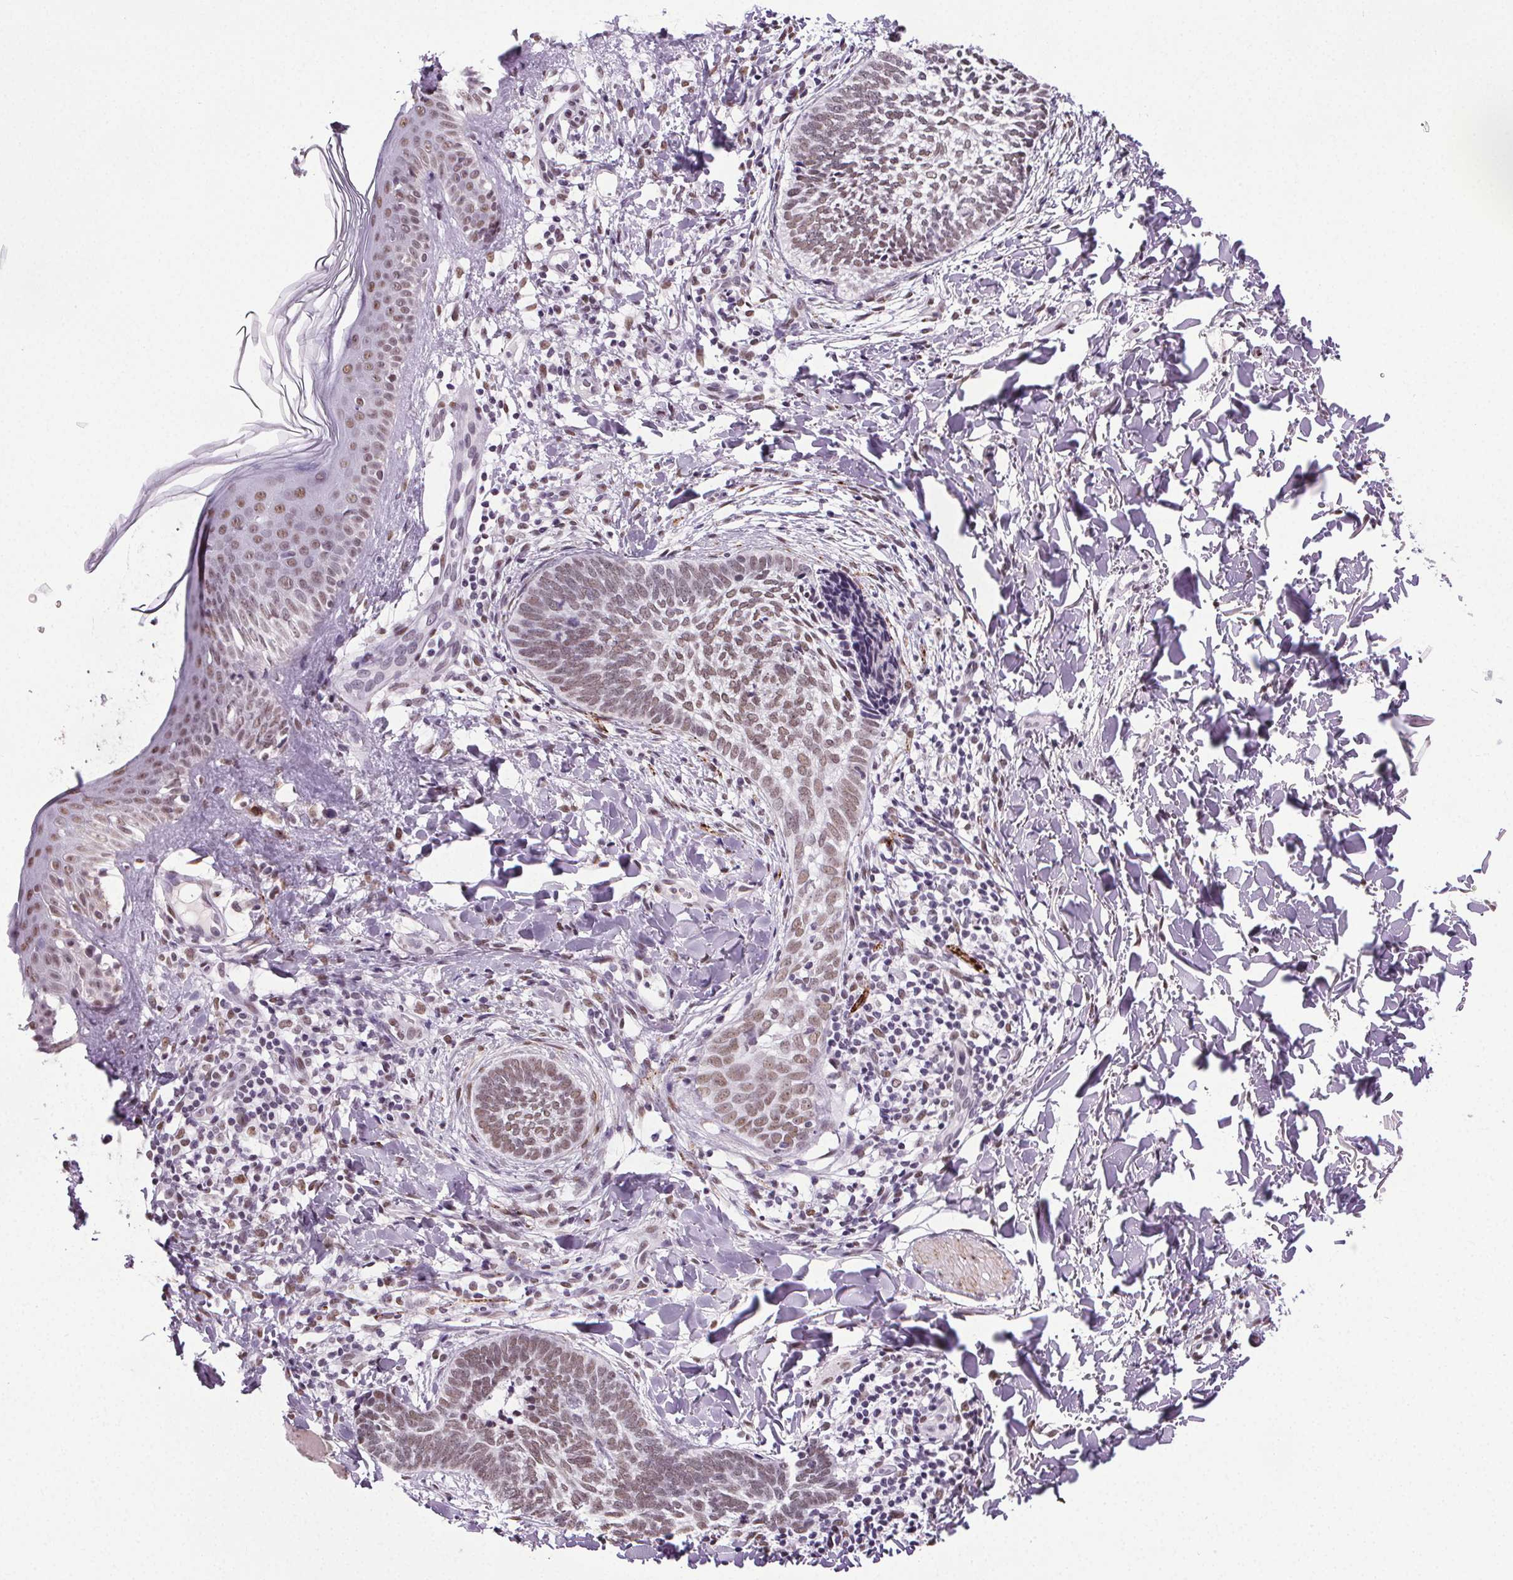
{"staining": {"intensity": "moderate", "quantity": ">75%", "location": "nuclear"}, "tissue": "skin cancer", "cell_type": "Tumor cells", "image_type": "cancer", "snomed": [{"axis": "morphology", "description": "Normal tissue, NOS"}, {"axis": "morphology", "description": "Basal cell carcinoma"}, {"axis": "topography", "description": "Skin"}], "caption": "The photomicrograph shows a brown stain indicating the presence of a protein in the nuclear of tumor cells in skin basal cell carcinoma. The staining is performed using DAB brown chromogen to label protein expression. The nuclei are counter-stained blue using hematoxylin.", "gene": "GP6", "patient": {"sex": "male", "age": 46}}